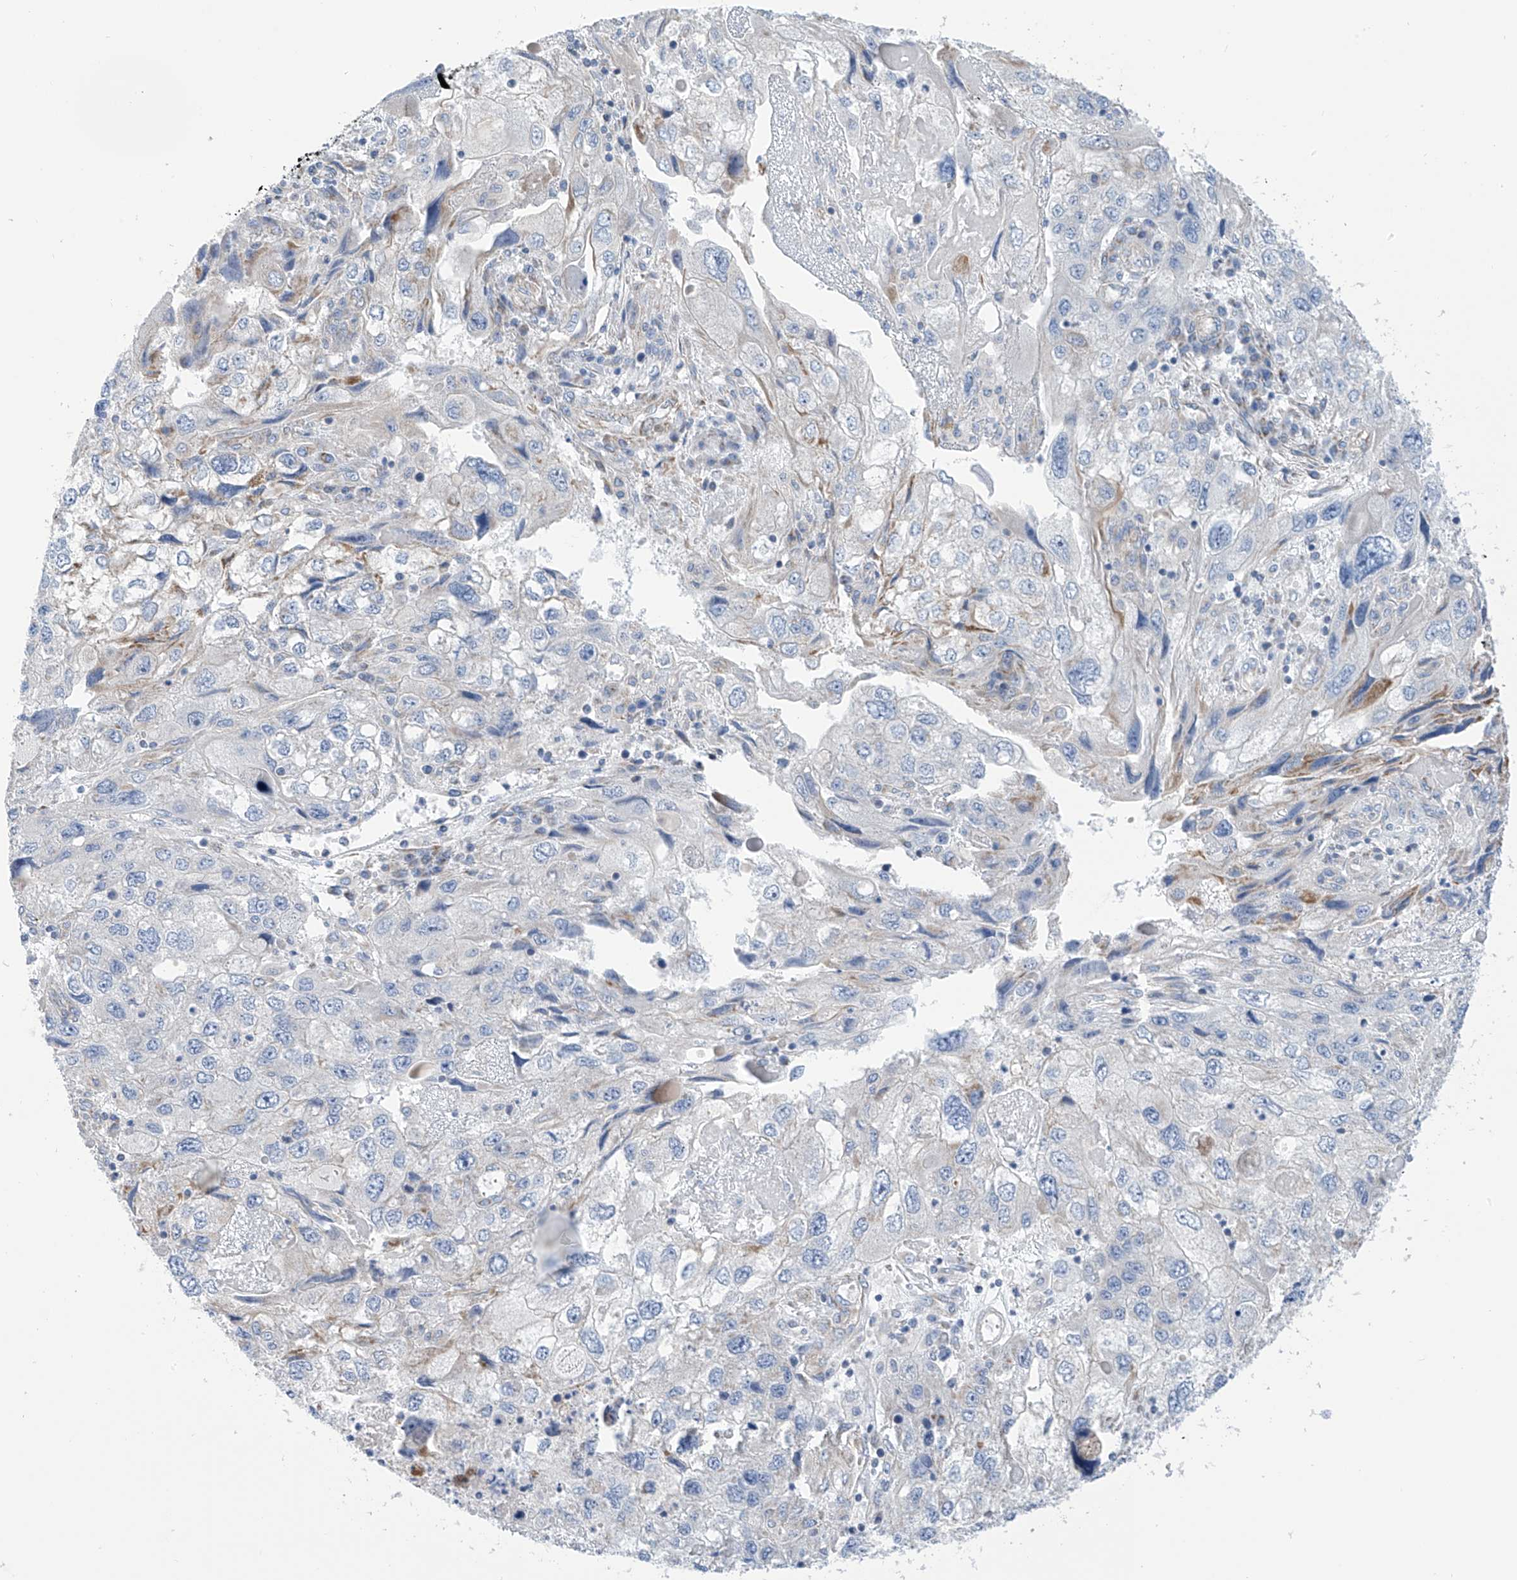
{"staining": {"intensity": "negative", "quantity": "none", "location": "none"}, "tissue": "endometrial cancer", "cell_type": "Tumor cells", "image_type": "cancer", "snomed": [{"axis": "morphology", "description": "Adenocarcinoma, NOS"}, {"axis": "topography", "description": "Endometrium"}], "caption": "A high-resolution histopathology image shows immunohistochemistry staining of endometrial adenocarcinoma, which reveals no significant positivity in tumor cells.", "gene": "P2RX7", "patient": {"sex": "female", "age": 49}}